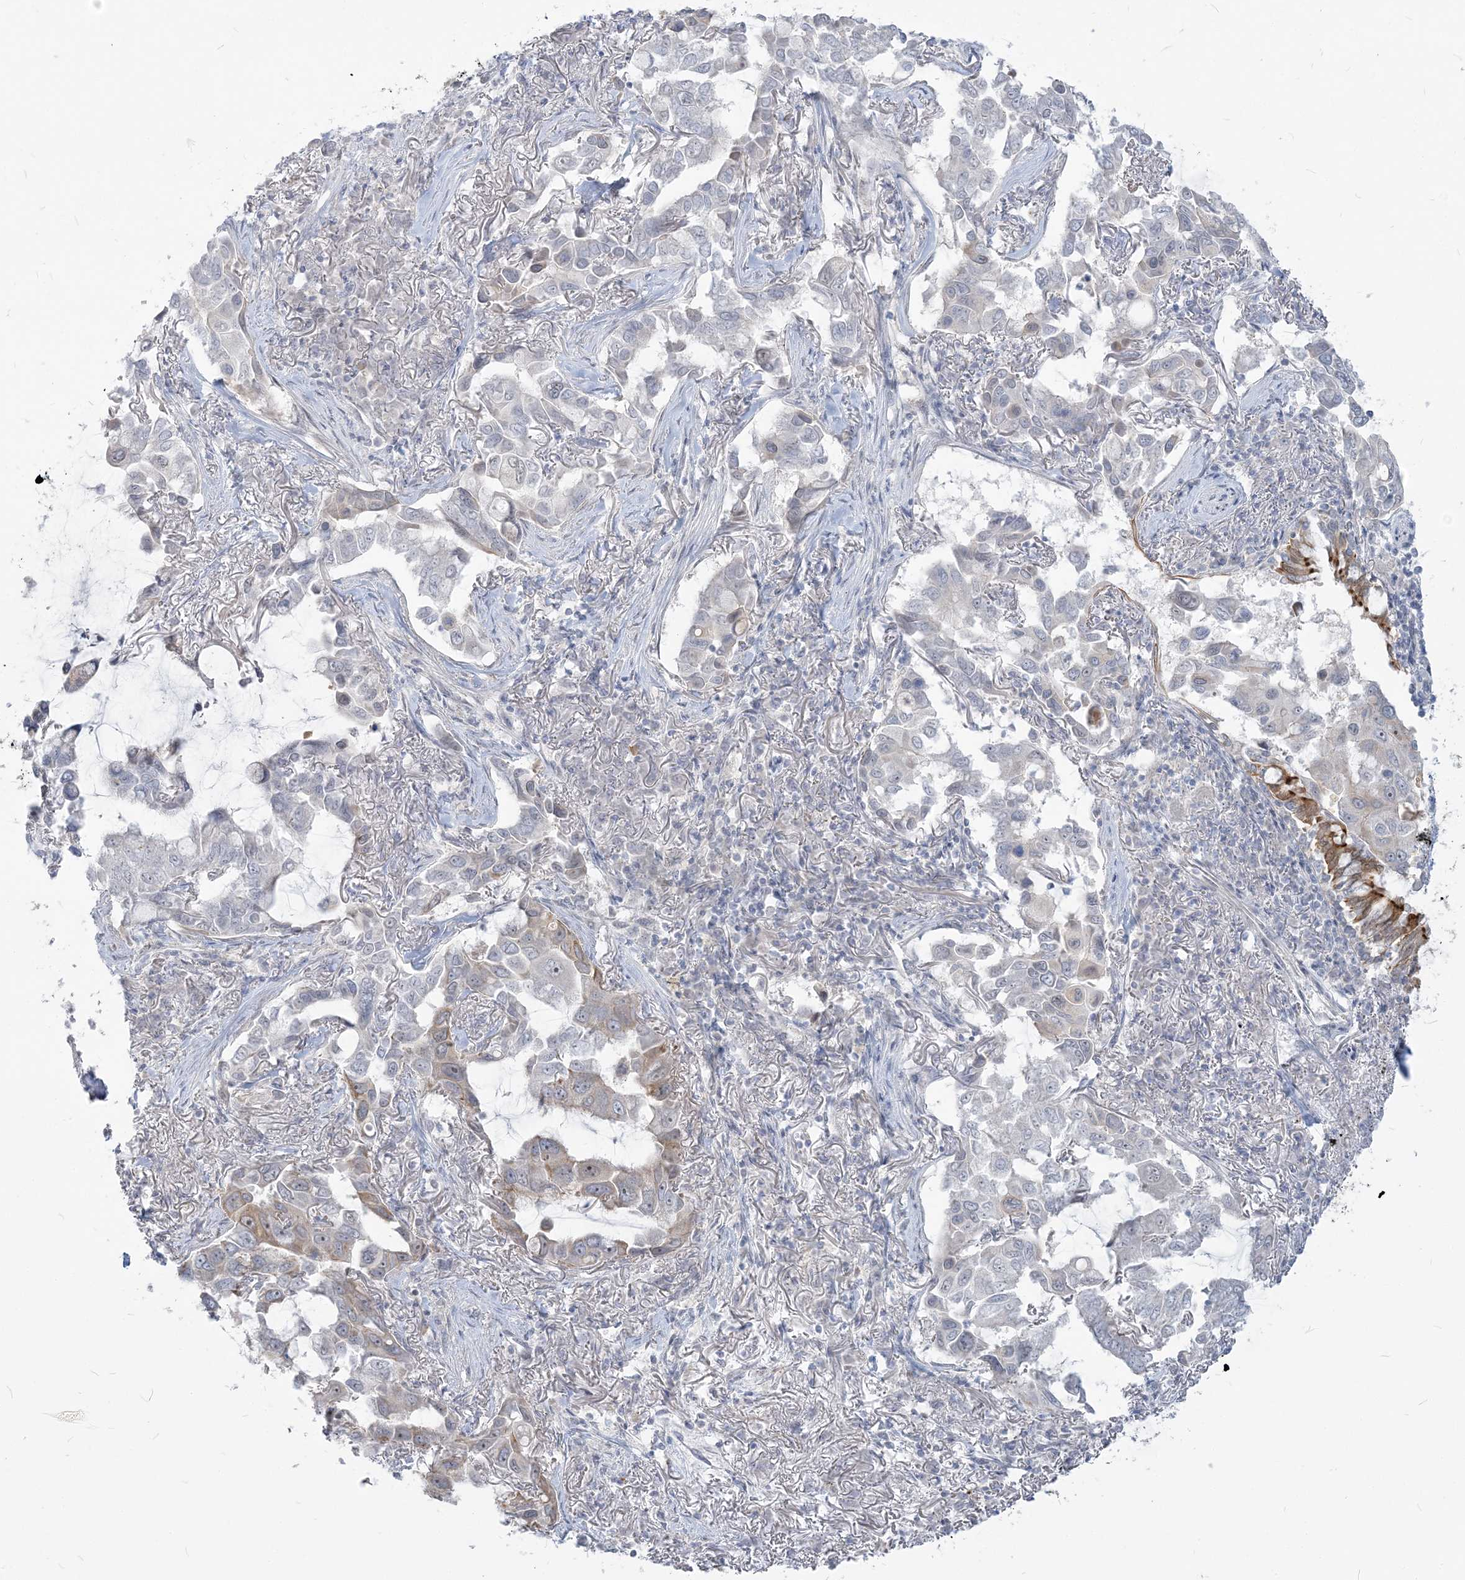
{"staining": {"intensity": "weak", "quantity": "<25%", "location": "cytoplasmic/membranous"}, "tissue": "lung cancer", "cell_type": "Tumor cells", "image_type": "cancer", "snomed": [{"axis": "morphology", "description": "Adenocarcinoma, NOS"}, {"axis": "topography", "description": "Lung"}], "caption": "This image is of lung cancer (adenocarcinoma) stained with immunohistochemistry (IHC) to label a protein in brown with the nuclei are counter-stained blue. There is no staining in tumor cells. Nuclei are stained in blue.", "gene": "SDAD1", "patient": {"sex": "male", "age": 64}}